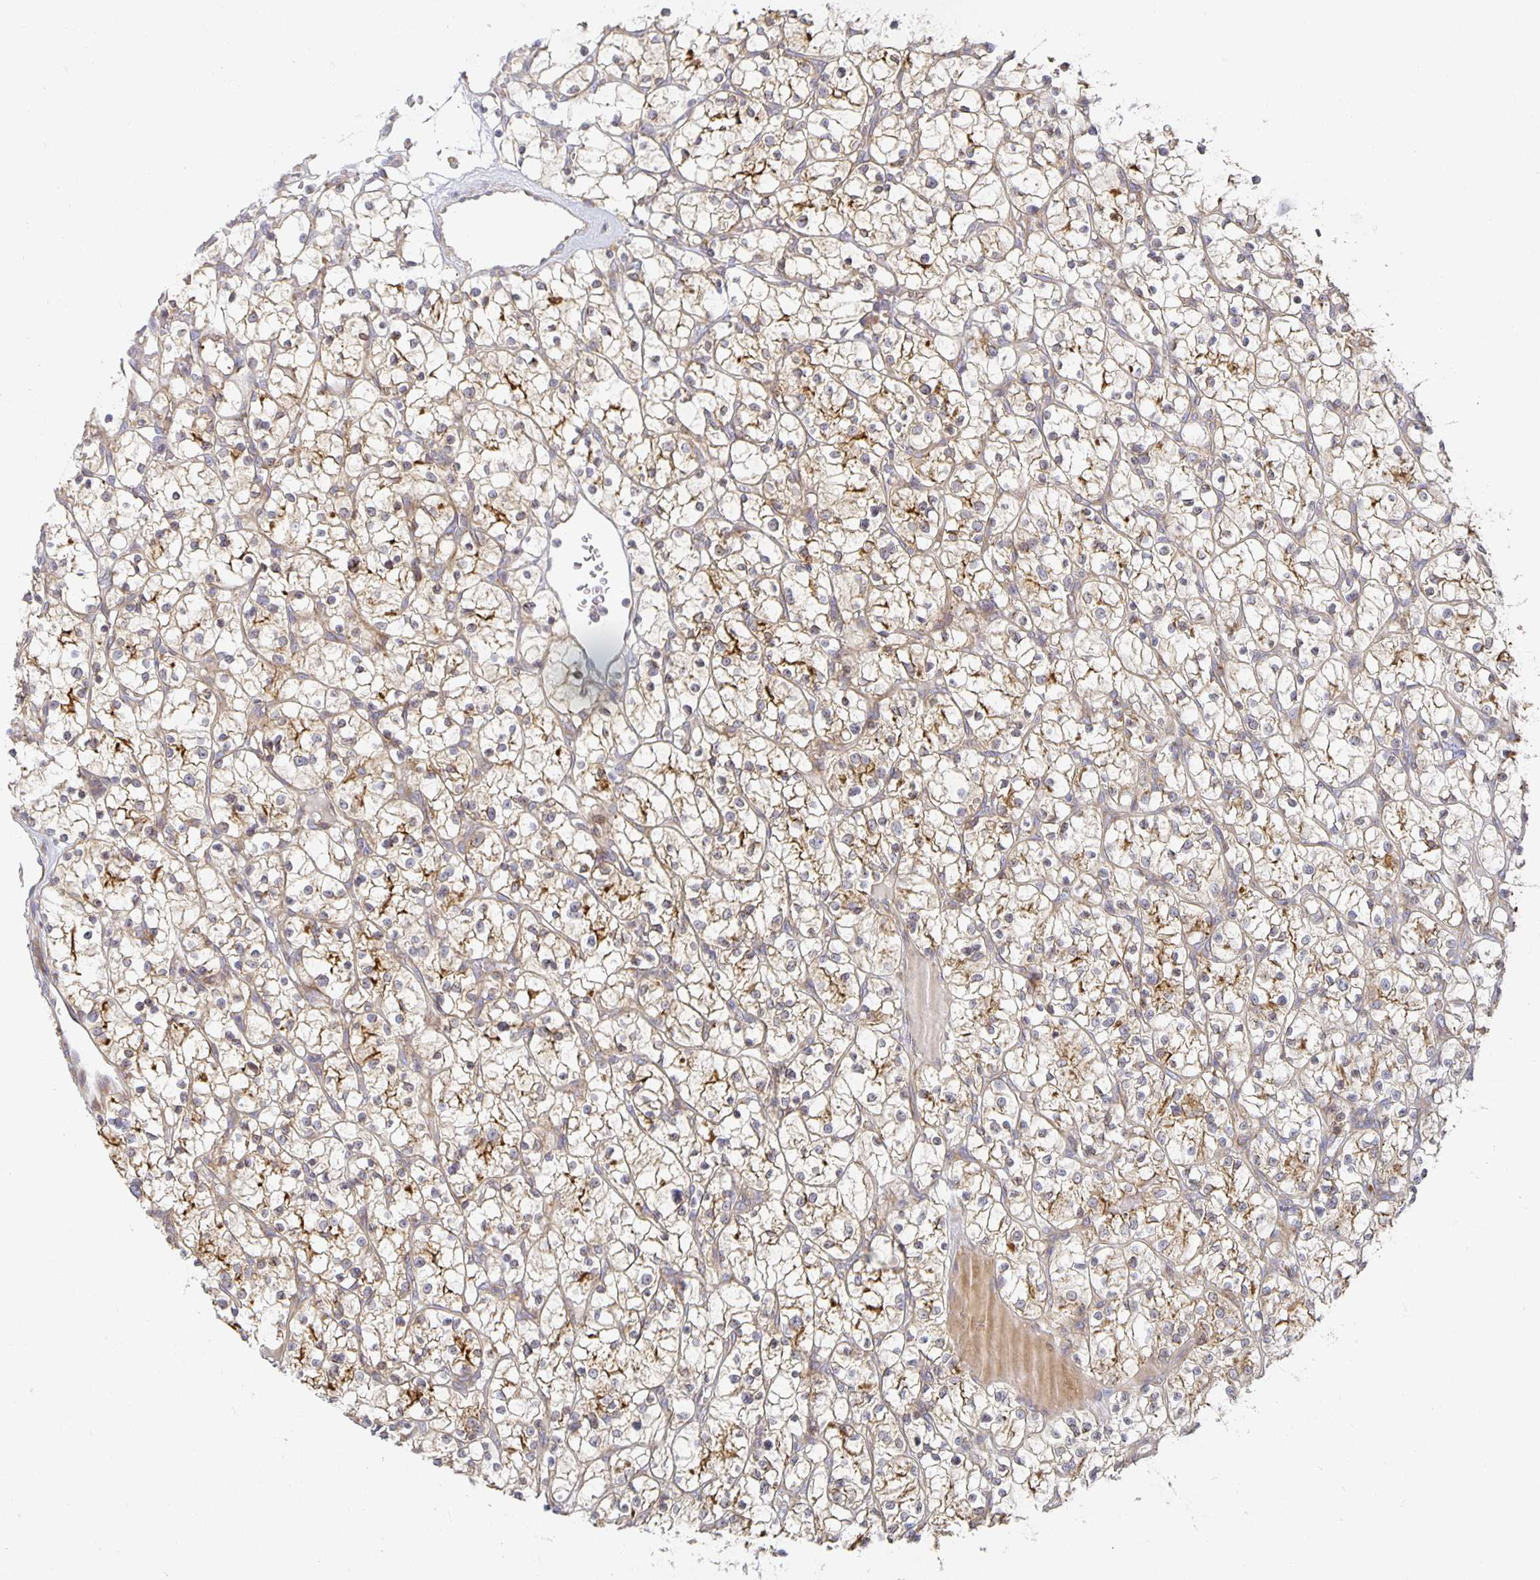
{"staining": {"intensity": "moderate", "quantity": "25%-75%", "location": "cytoplasmic/membranous"}, "tissue": "renal cancer", "cell_type": "Tumor cells", "image_type": "cancer", "snomed": [{"axis": "morphology", "description": "Adenocarcinoma, NOS"}, {"axis": "topography", "description": "Kidney"}], "caption": "Renal adenocarcinoma stained with a protein marker displays moderate staining in tumor cells.", "gene": "NOMO1", "patient": {"sex": "female", "age": 64}}